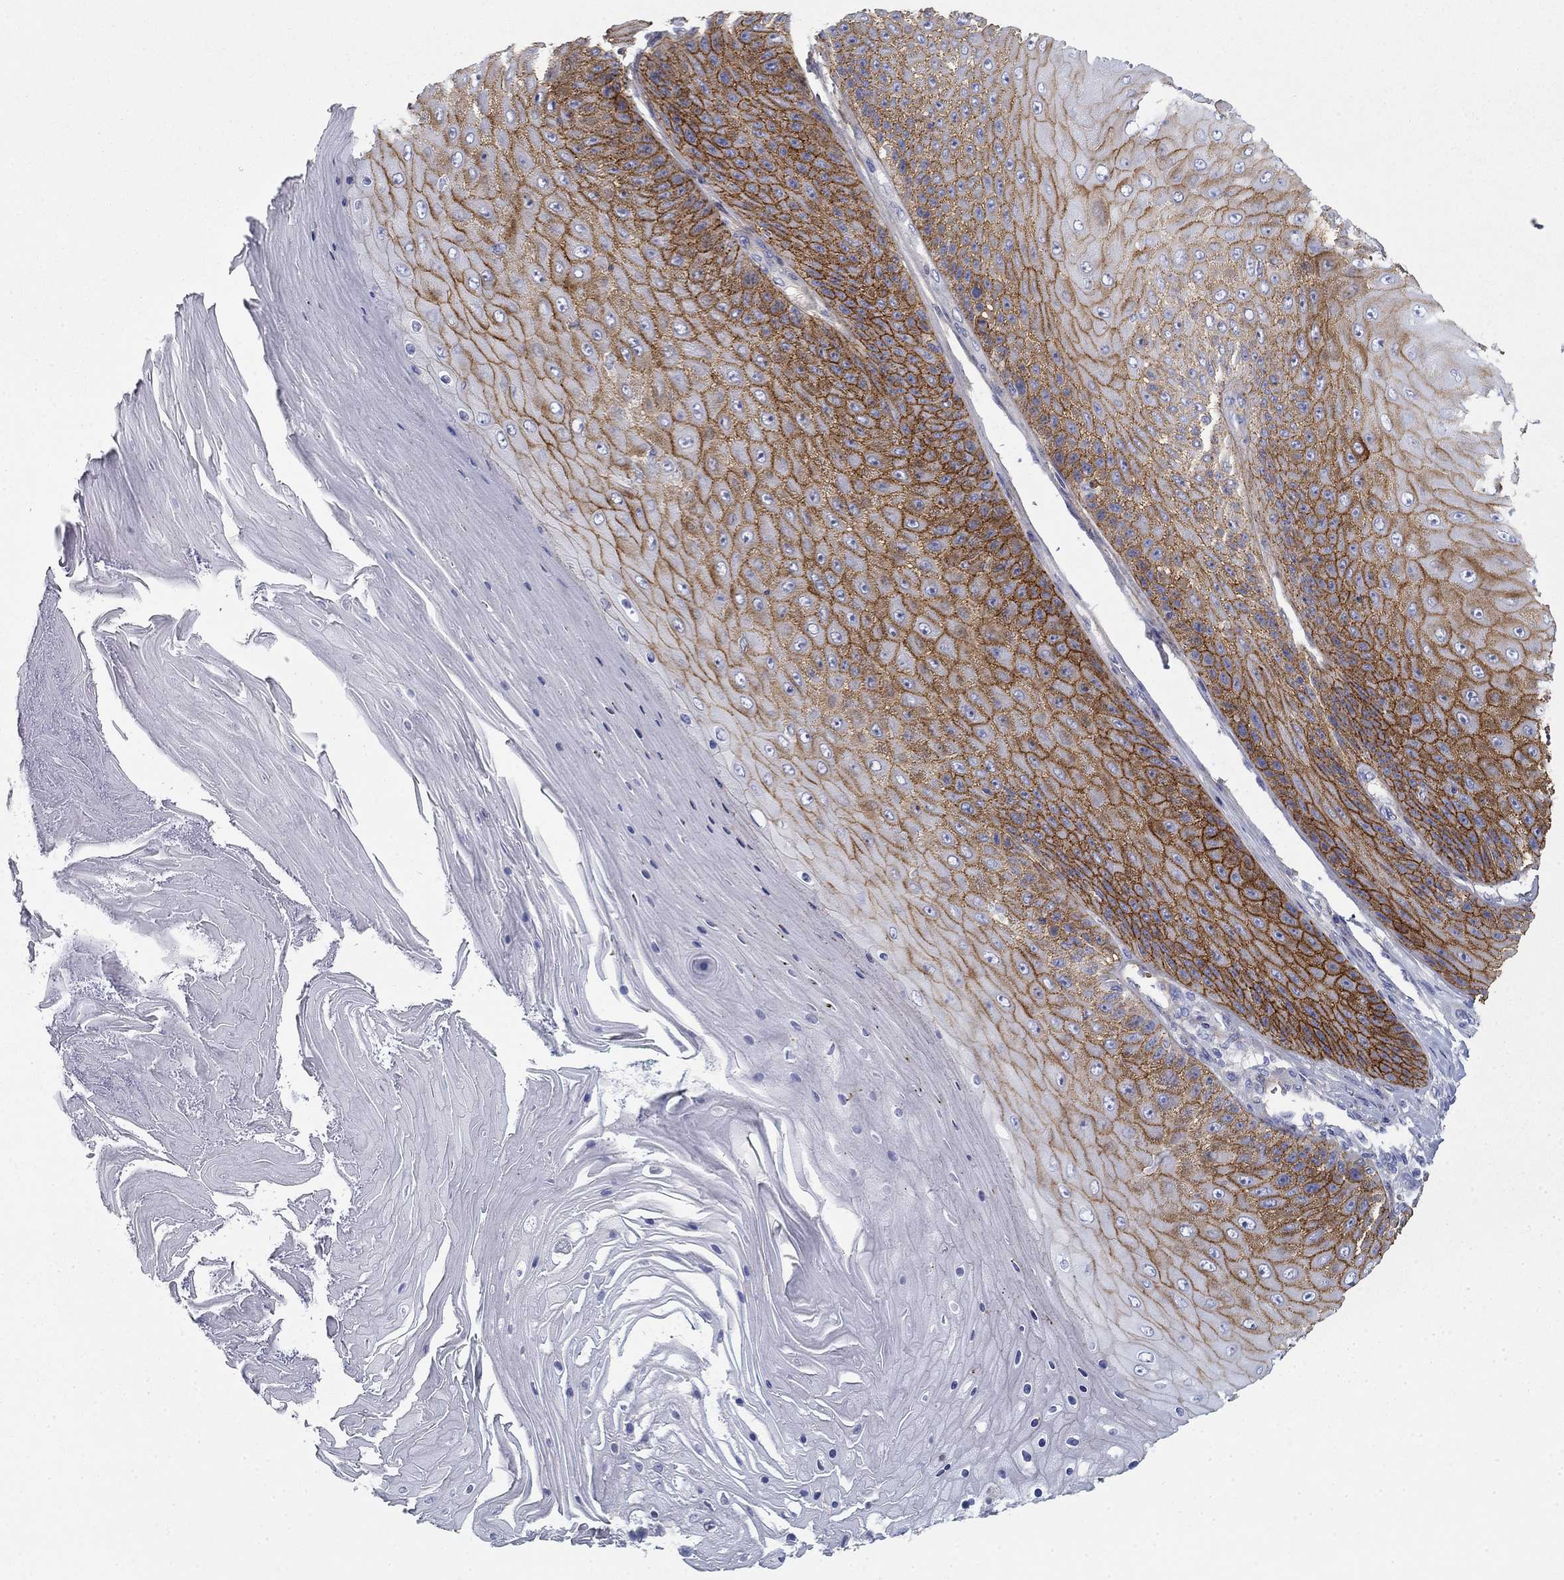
{"staining": {"intensity": "strong", "quantity": ">75%", "location": "cytoplasmic/membranous"}, "tissue": "skin cancer", "cell_type": "Tumor cells", "image_type": "cancer", "snomed": [{"axis": "morphology", "description": "Squamous cell carcinoma, NOS"}, {"axis": "topography", "description": "Skin"}], "caption": "High-magnification brightfield microscopy of skin squamous cell carcinoma stained with DAB (3,3'-diaminobenzidine) (brown) and counterstained with hematoxylin (blue). tumor cells exhibit strong cytoplasmic/membranous staining is present in approximately>75% of cells.", "gene": "GPC1", "patient": {"sex": "male", "age": 62}}